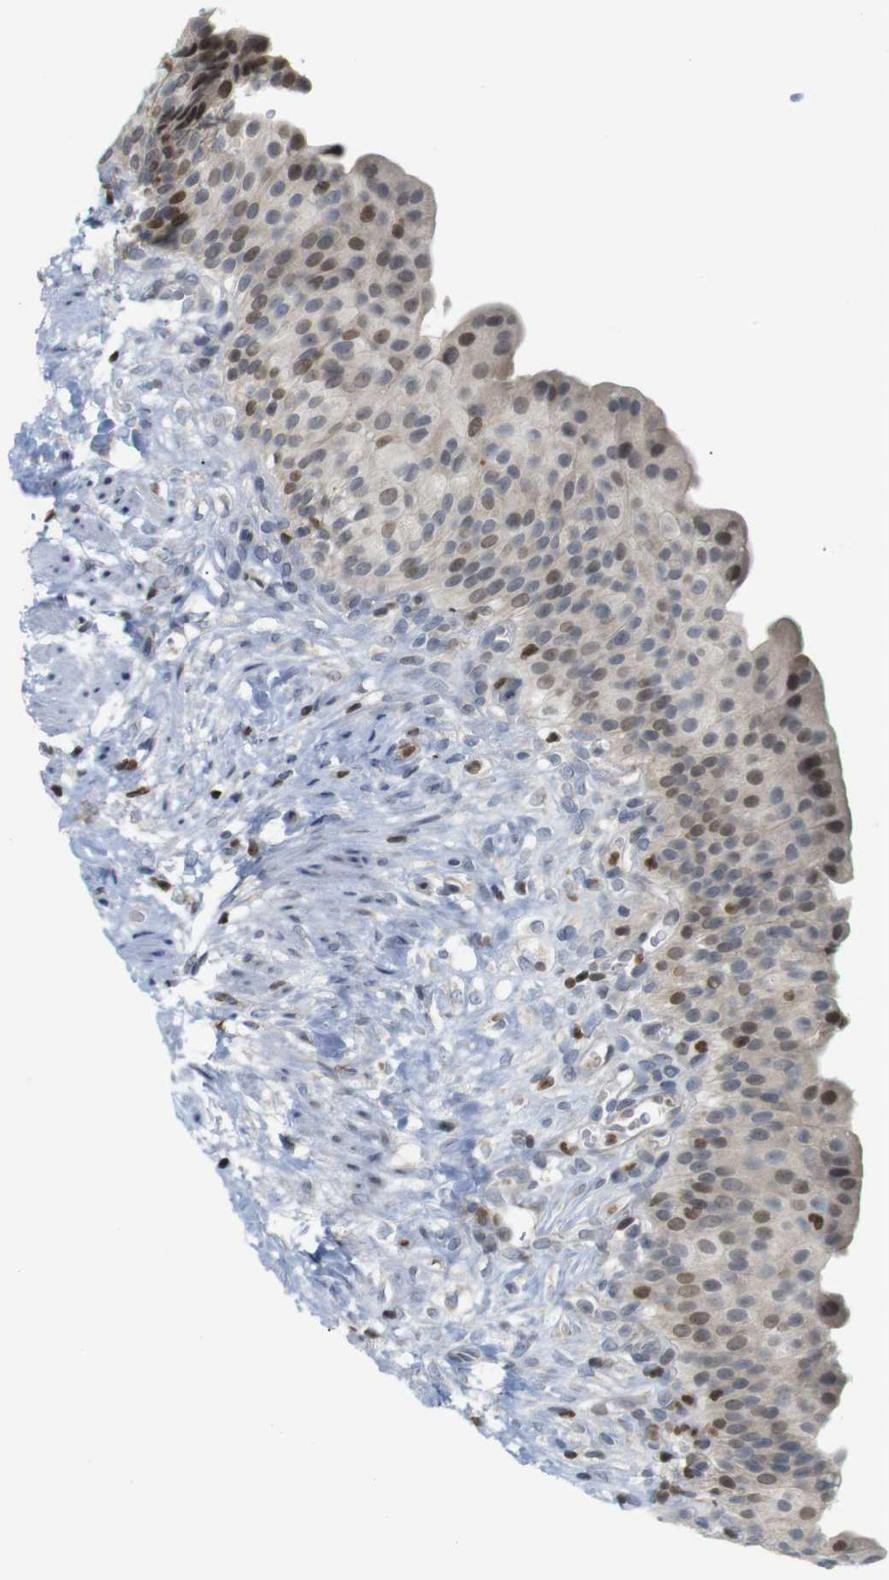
{"staining": {"intensity": "moderate", "quantity": "<25%", "location": "cytoplasmic/membranous,nuclear"}, "tissue": "urinary bladder", "cell_type": "Urothelial cells", "image_type": "normal", "snomed": [{"axis": "morphology", "description": "Normal tissue, NOS"}, {"axis": "topography", "description": "Urinary bladder"}], "caption": "Immunohistochemistry (IHC) (DAB) staining of unremarkable urinary bladder displays moderate cytoplasmic/membranous,nuclear protein staining in about <25% of urothelial cells. Immunohistochemistry stains the protein of interest in brown and the nuclei are stained blue.", "gene": "MBD1", "patient": {"sex": "female", "age": 79}}